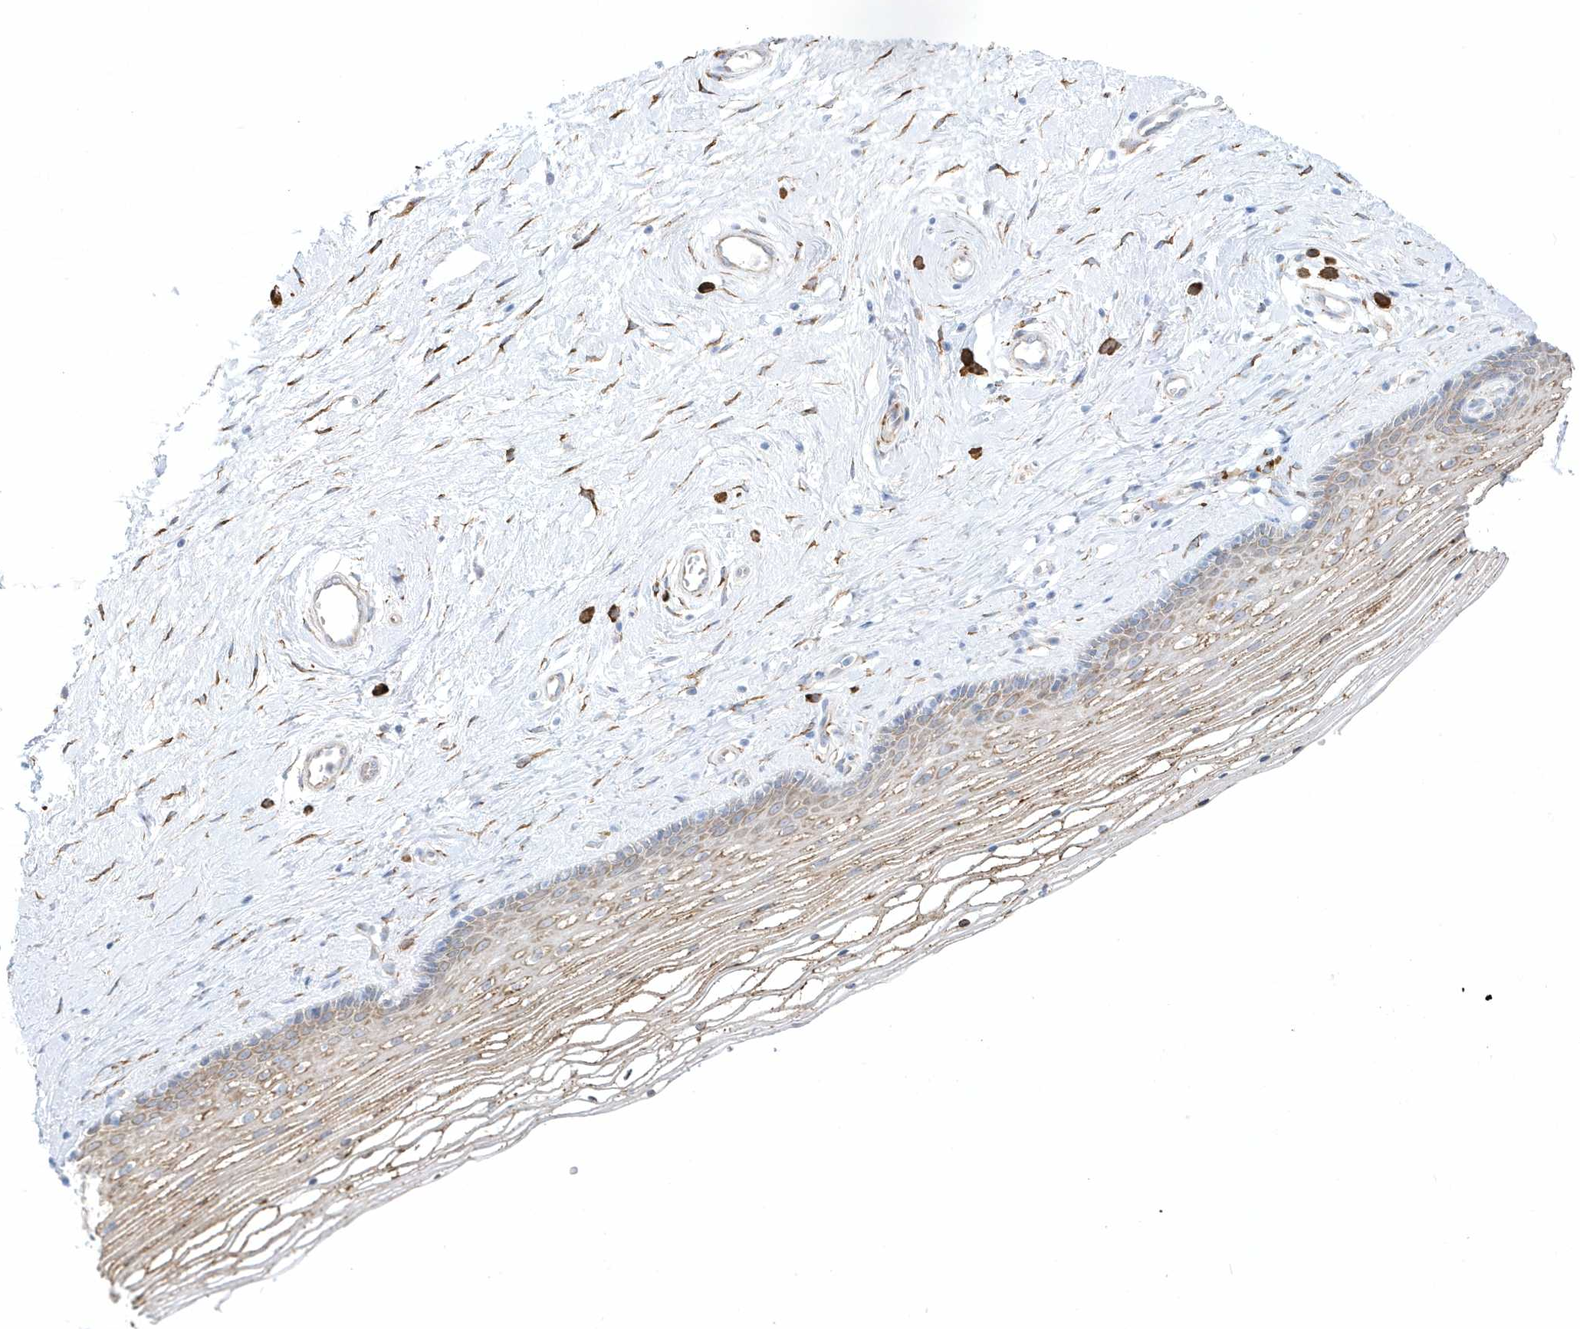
{"staining": {"intensity": "moderate", "quantity": "25%-75%", "location": "cytoplasmic/membranous"}, "tissue": "vagina", "cell_type": "Squamous epithelial cells", "image_type": "normal", "snomed": [{"axis": "morphology", "description": "Normal tissue, NOS"}, {"axis": "topography", "description": "Vagina"}], "caption": "Squamous epithelial cells demonstrate medium levels of moderate cytoplasmic/membranous positivity in approximately 25%-75% of cells in normal human vagina. (DAB IHC with brightfield microscopy, high magnification).", "gene": "DCAF1", "patient": {"sex": "female", "age": 46}}